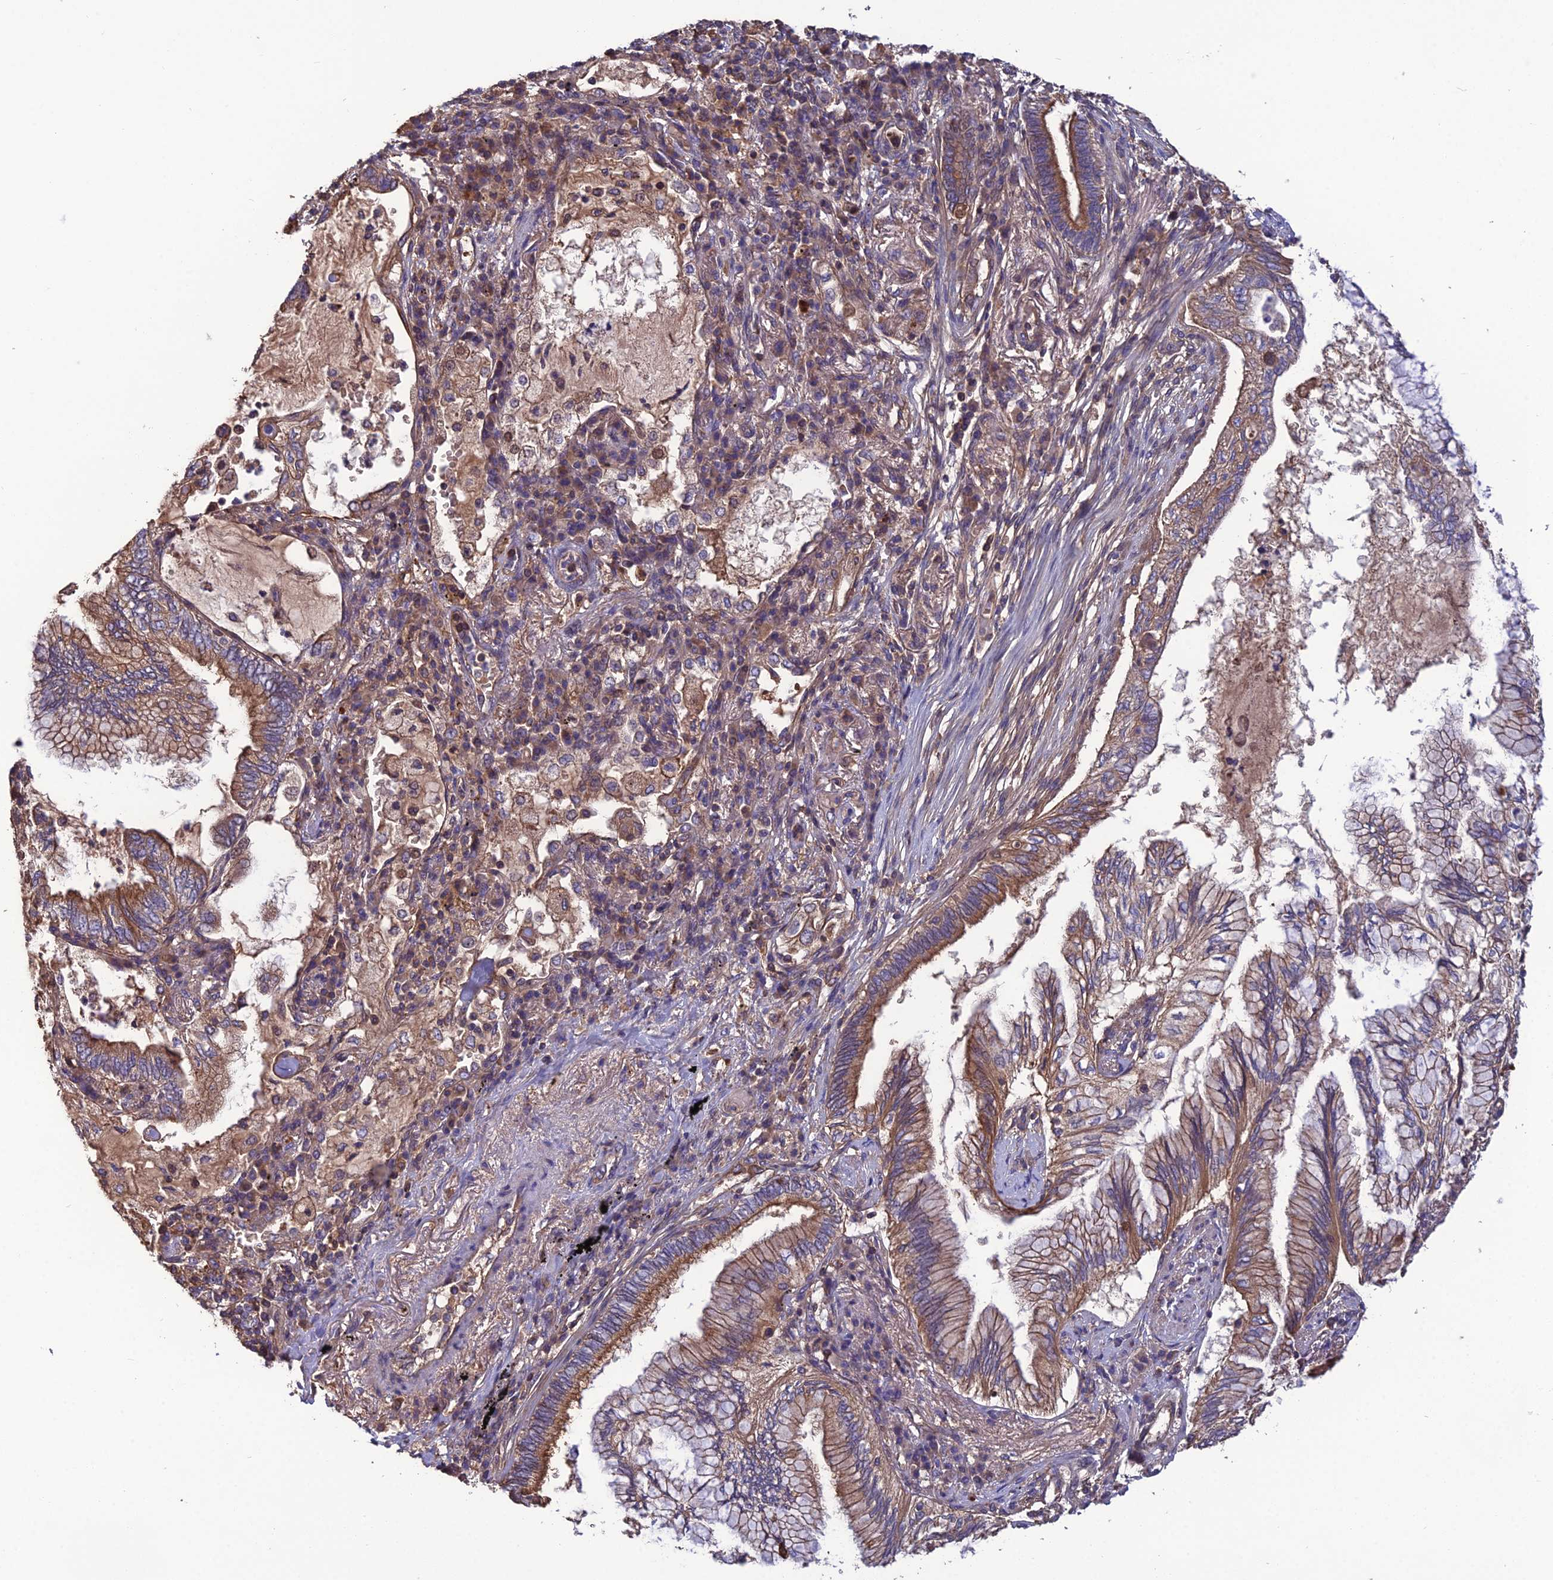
{"staining": {"intensity": "moderate", "quantity": ">75%", "location": "cytoplasmic/membranous"}, "tissue": "bronchus", "cell_type": "Respiratory epithelial cells", "image_type": "normal", "snomed": [{"axis": "morphology", "description": "Normal tissue, NOS"}, {"axis": "morphology", "description": "Adenocarcinoma, NOS"}, {"axis": "topography", "description": "Bronchus"}, {"axis": "topography", "description": "Lung"}], "caption": "Protein expression analysis of unremarkable human bronchus reveals moderate cytoplasmic/membranous staining in about >75% of respiratory epithelial cells. (Stains: DAB (3,3'-diaminobenzidine) in brown, nuclei in blue, Microscopy: brightfield microscopy at high magnification).", "gene": "GALR2", "patient": {"sex": "female", "age": 70}}